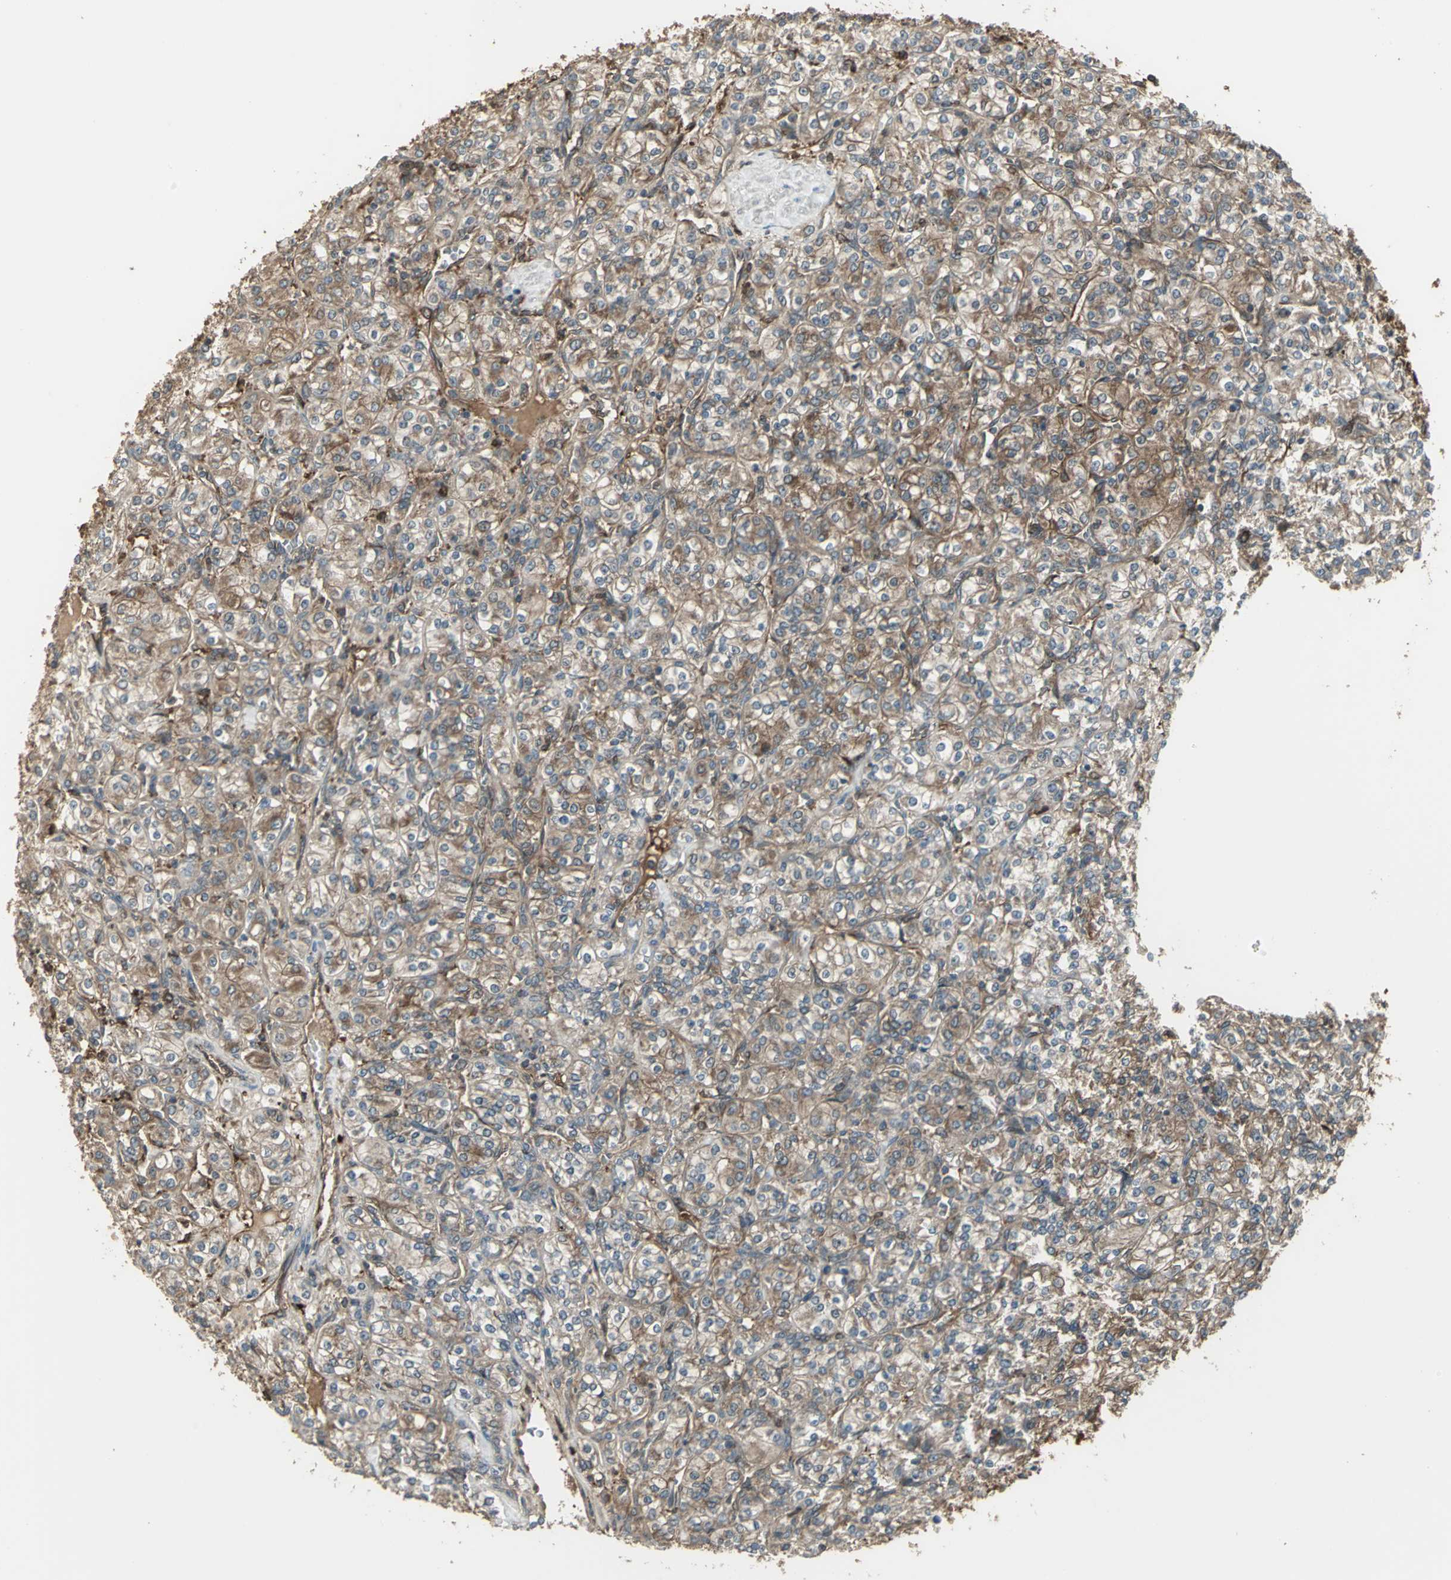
{"staining": {"intensity": "moderate", "quantity": ">75%", "location": "cytoplasmic/membranous"}, "tissue": "renal cancer", "cell_type": "Tumor cells", "image_type": "cancer", "snomed": [{"axis": "morphology", "description": "Adenocarcinoma, NOS"}, {"axis": "topography", "description": "Kidney"}], "caption": "High-magnification brightfield microscopy of renal cancer stained with DAB (3,3'-diaminobenzidine) (brown) and counterstained with hematoxylin (blue). tumor cells exhibit moderate cytoplasmic/membranous positivity is appreciated in about>75% of cells.", "gene": "PRXL2B", "patient": {"sex": "male", "age": 77}}